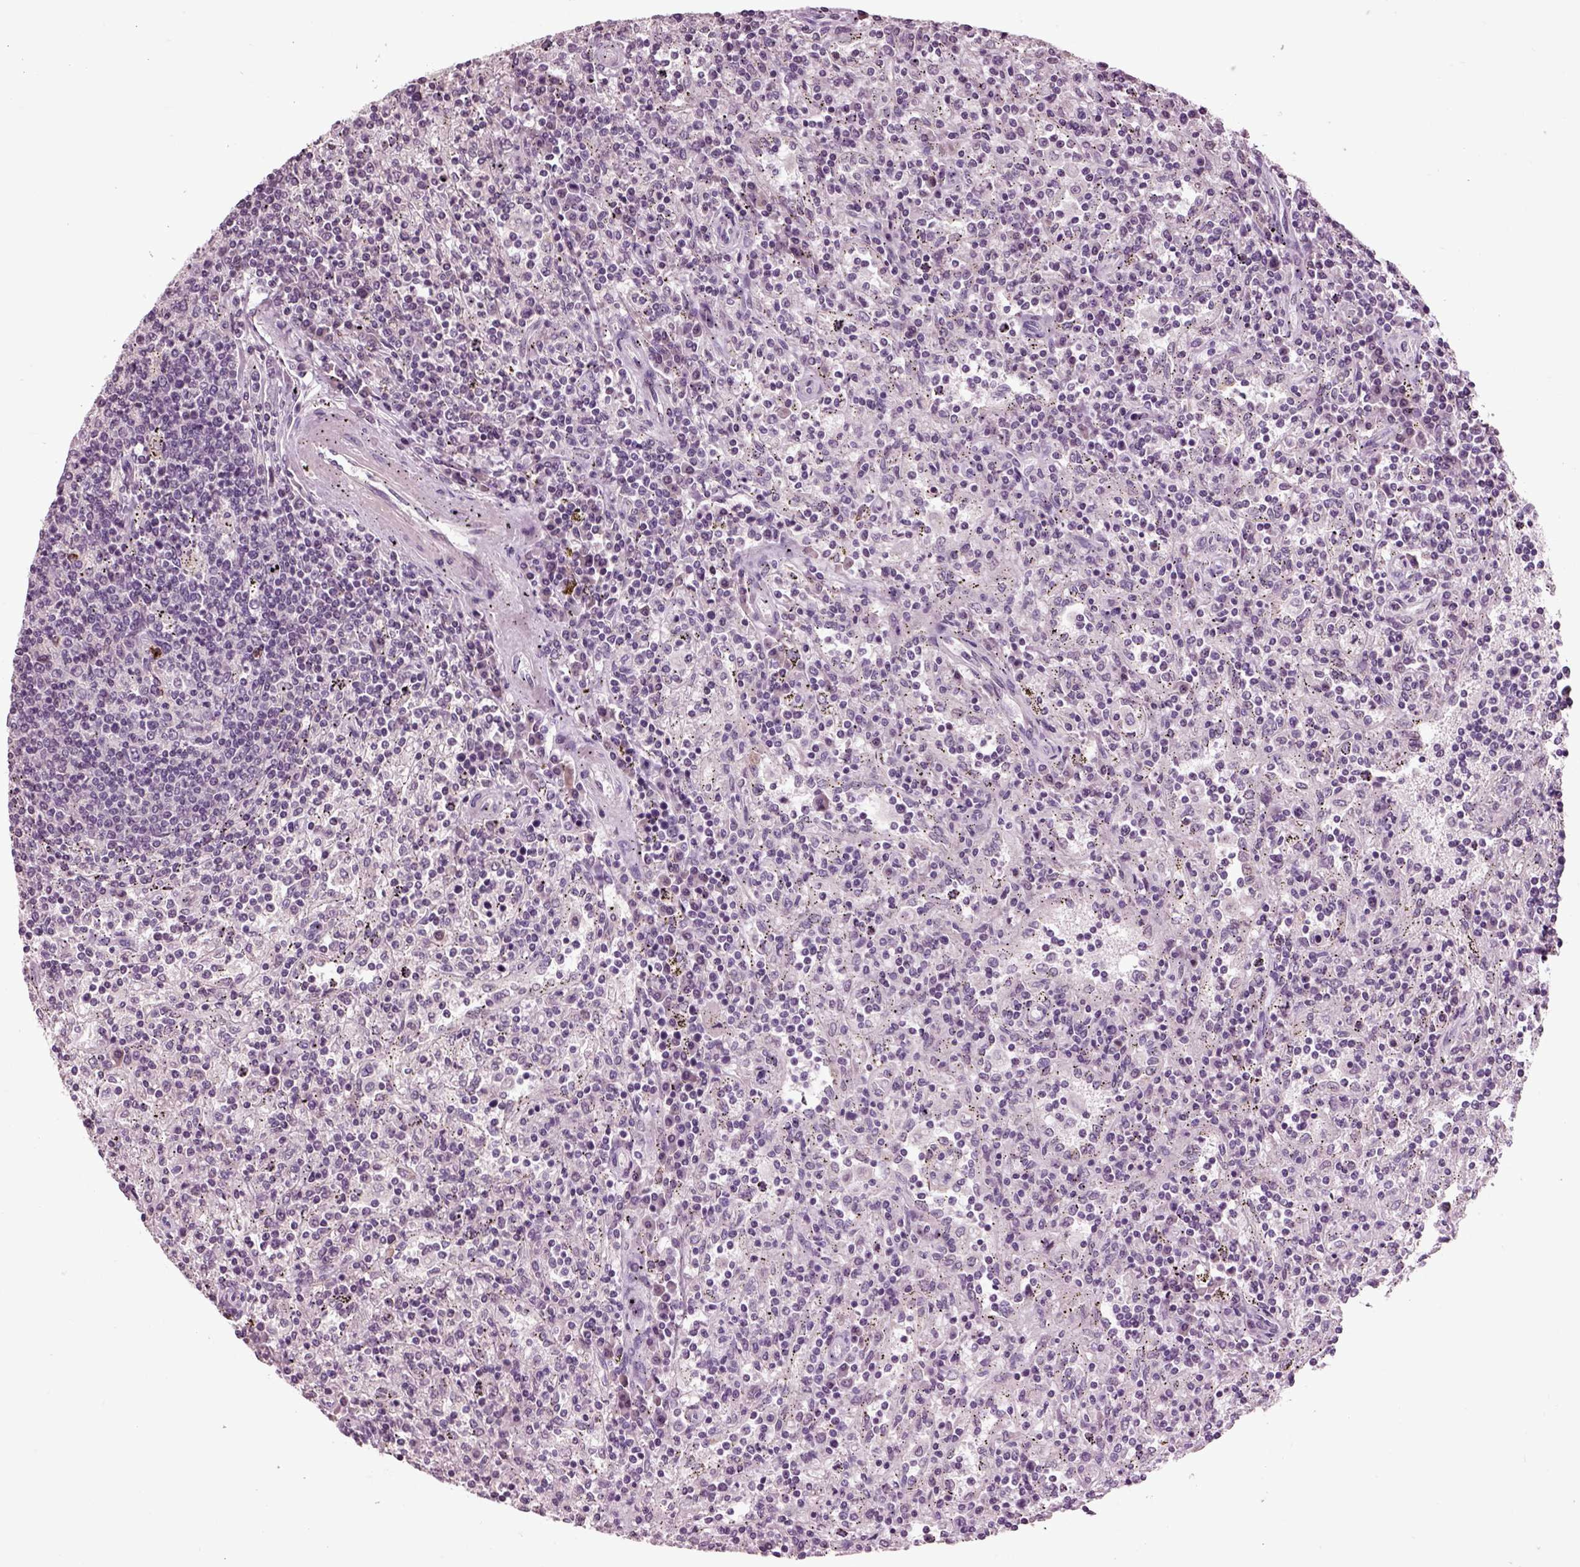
{"staining": {"intensity": "negative", "quantity": "none", "location": "none"}, "tissue": "lymphoma", "cell_type": "Tumor cells", "image_type": "cancer", "snomed": [{"axis": "morphology", "description": "Malignant lymphoma, non-Hodgkin's type, Low grade"}, {"axis": "topography", "description": "Lymph node"}], "caption": "DAB (3,3'-diaminobenzidine) immunohistochemical staining of human low-grade malignant lymphoma, non-Hodgkin's type shows no significant staining in tumor cells. (DAB IHC, high magnification).", "gene": "CHGB", "patient": {"sex": "male", "age": 52}}